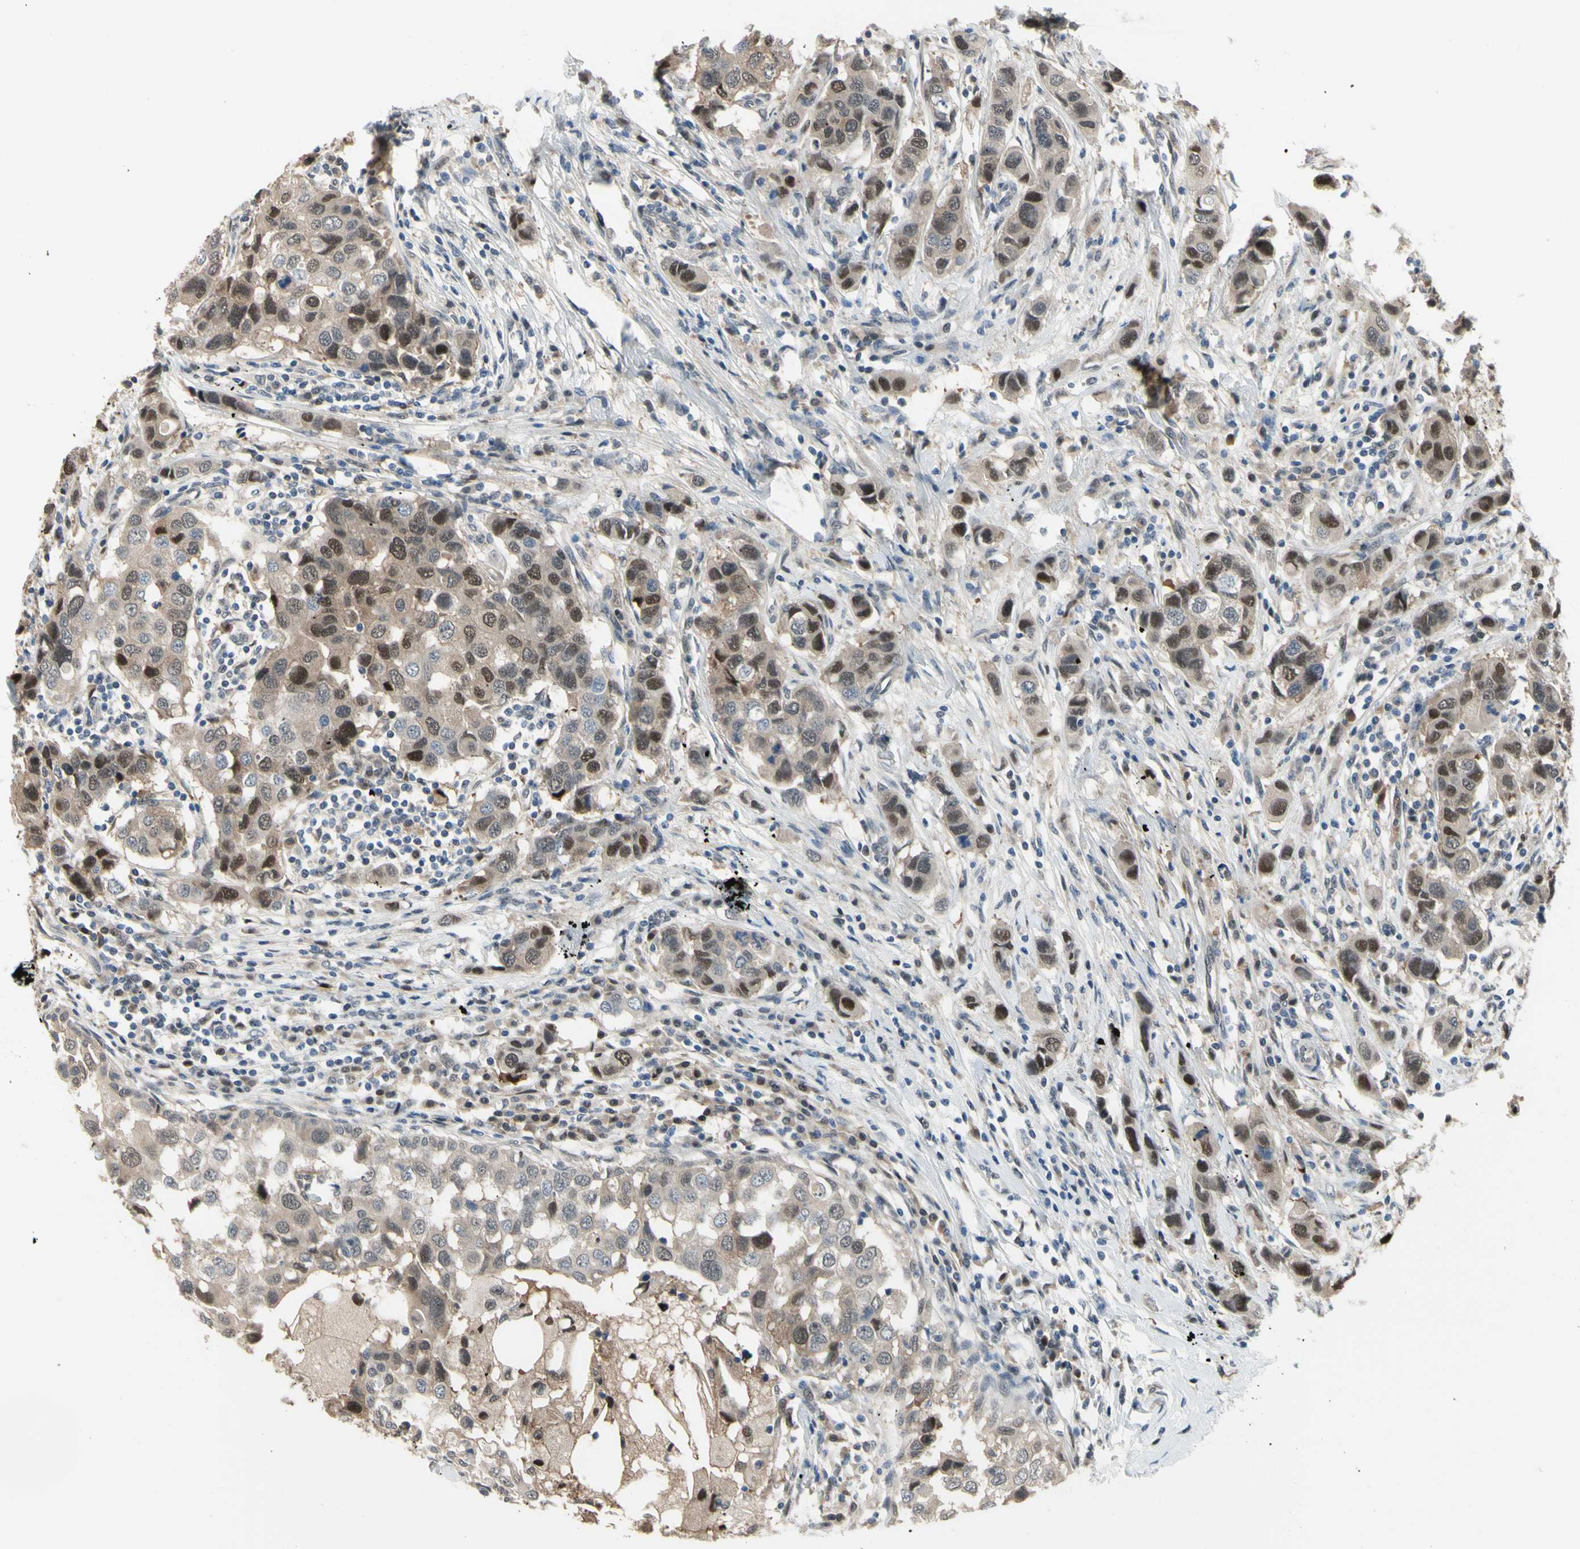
{"staining": {"intensity": "moderate", "quantity": "25%-75%", "location": "cytoplasmic/membranous,nuclear"}, "tissue": "breast cancer", "cell_type": "Tumor cells", "image_type": "cancer", "snomed": [{"axis": "morphology", "description": "Normal tissue, NOS"}, {"axis": "morphology", "description": "Duct carcinoma"}, {"axis": "topography", "description": "Breast"}], "caption": "Immunohistochemistry photomicrograph of breast intraductal carcinoma stained for a protein (brown), which demonstrates medium levels of moderate cytoplasmic/membranous and nuclear staining in approximately 25%-75% of tumor cells.", "gene": "HSPA4", "patient": {"sex": "female", "age": 50}}